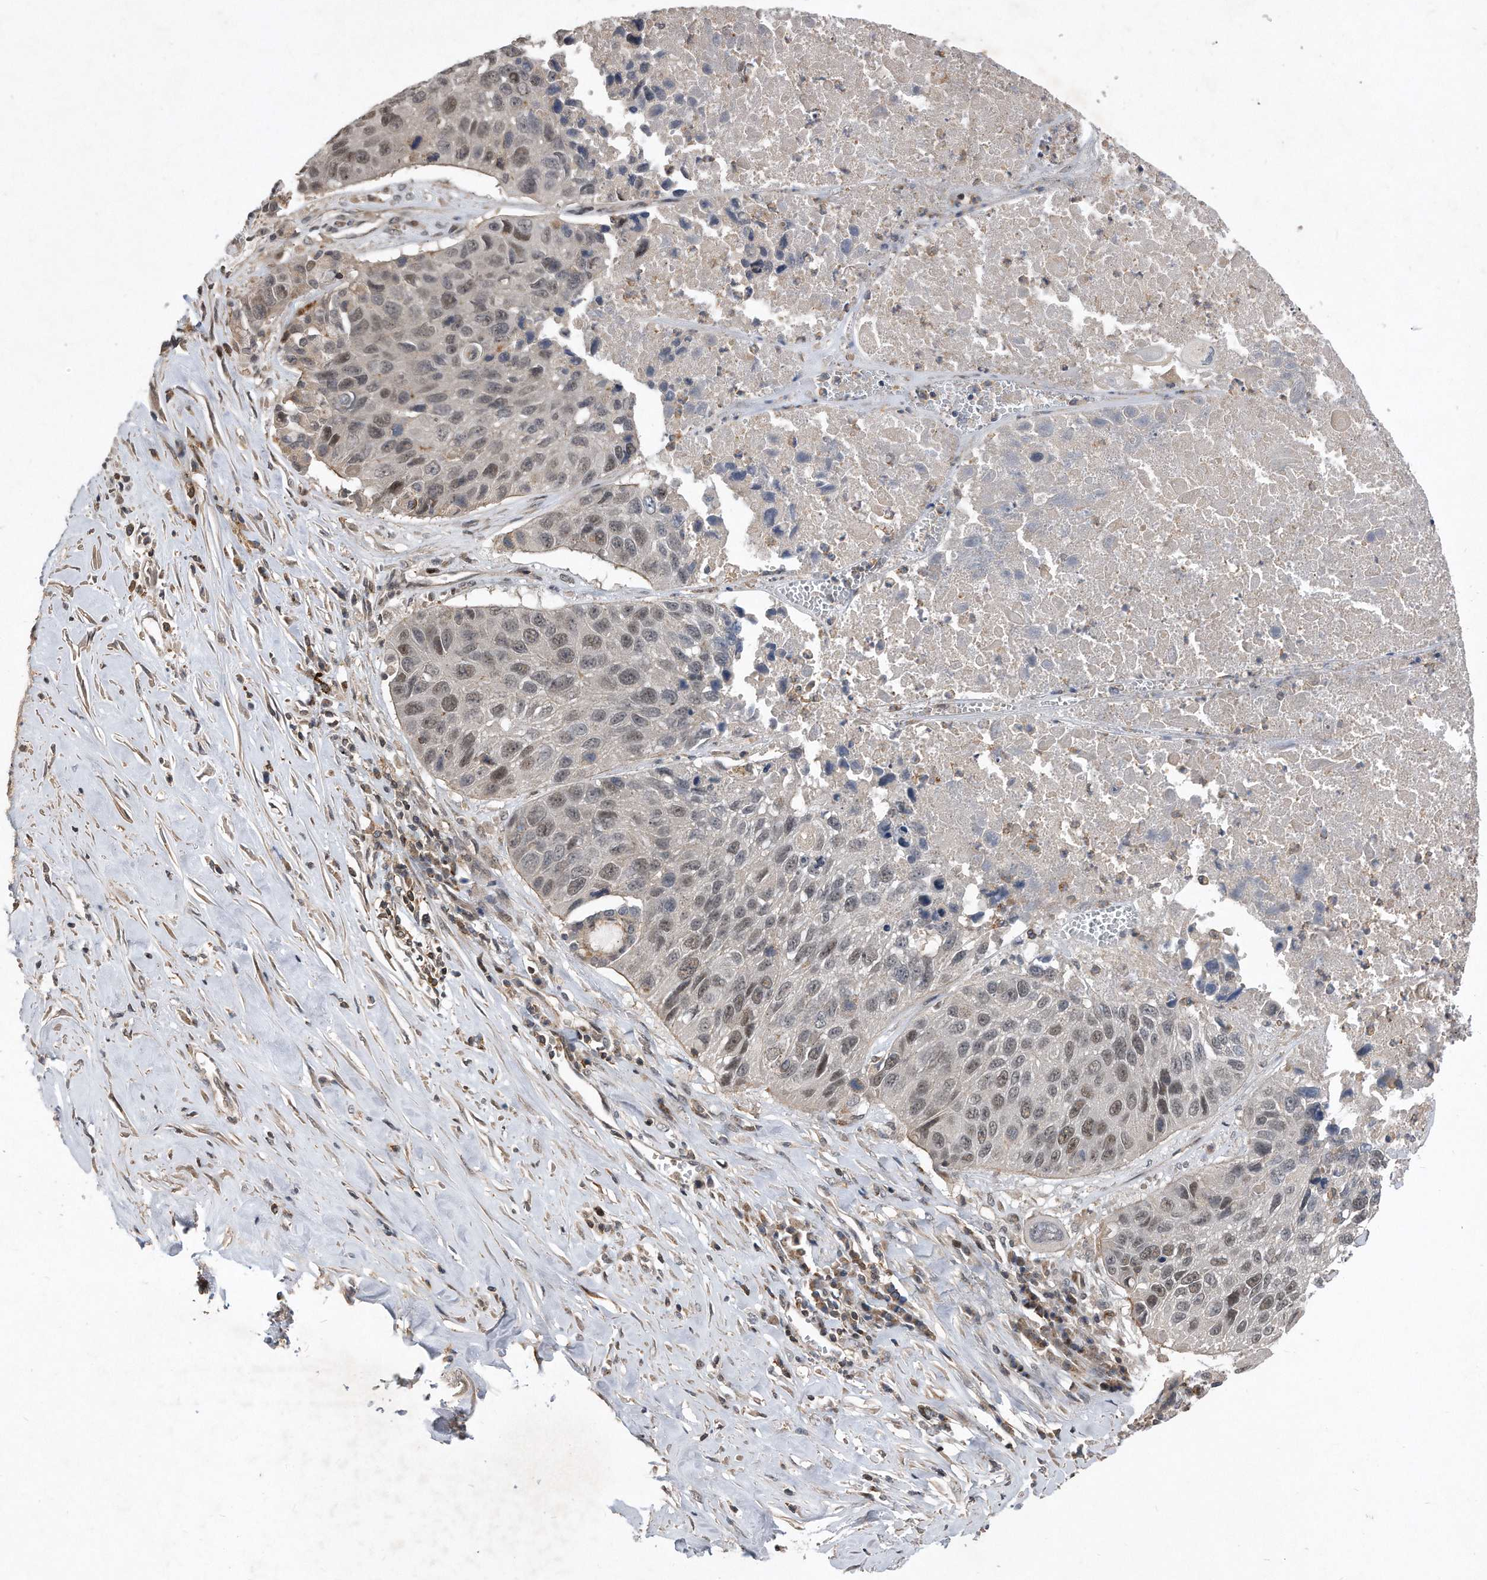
{"staining": {"intensity": "weak", "quantity": "25%-75%", "location": "nuclear"}, "tissue": "lung cancer", "cell_type": "Tumor cells", "image_type": "cancer", "snomed": [{"axis": "morphology", "description": "Squamous cell carcinoma, NOS"}, {"axis": "topography", "description": "Lung"}], "caption": "About 25%-75% of tumor cells in lung cancer demonstrate weak nuclear protein staining as visualized by brown immunohistochemical staining.", "gene": "PGBD2", "patient": {"sex": "male", "age": 61}}